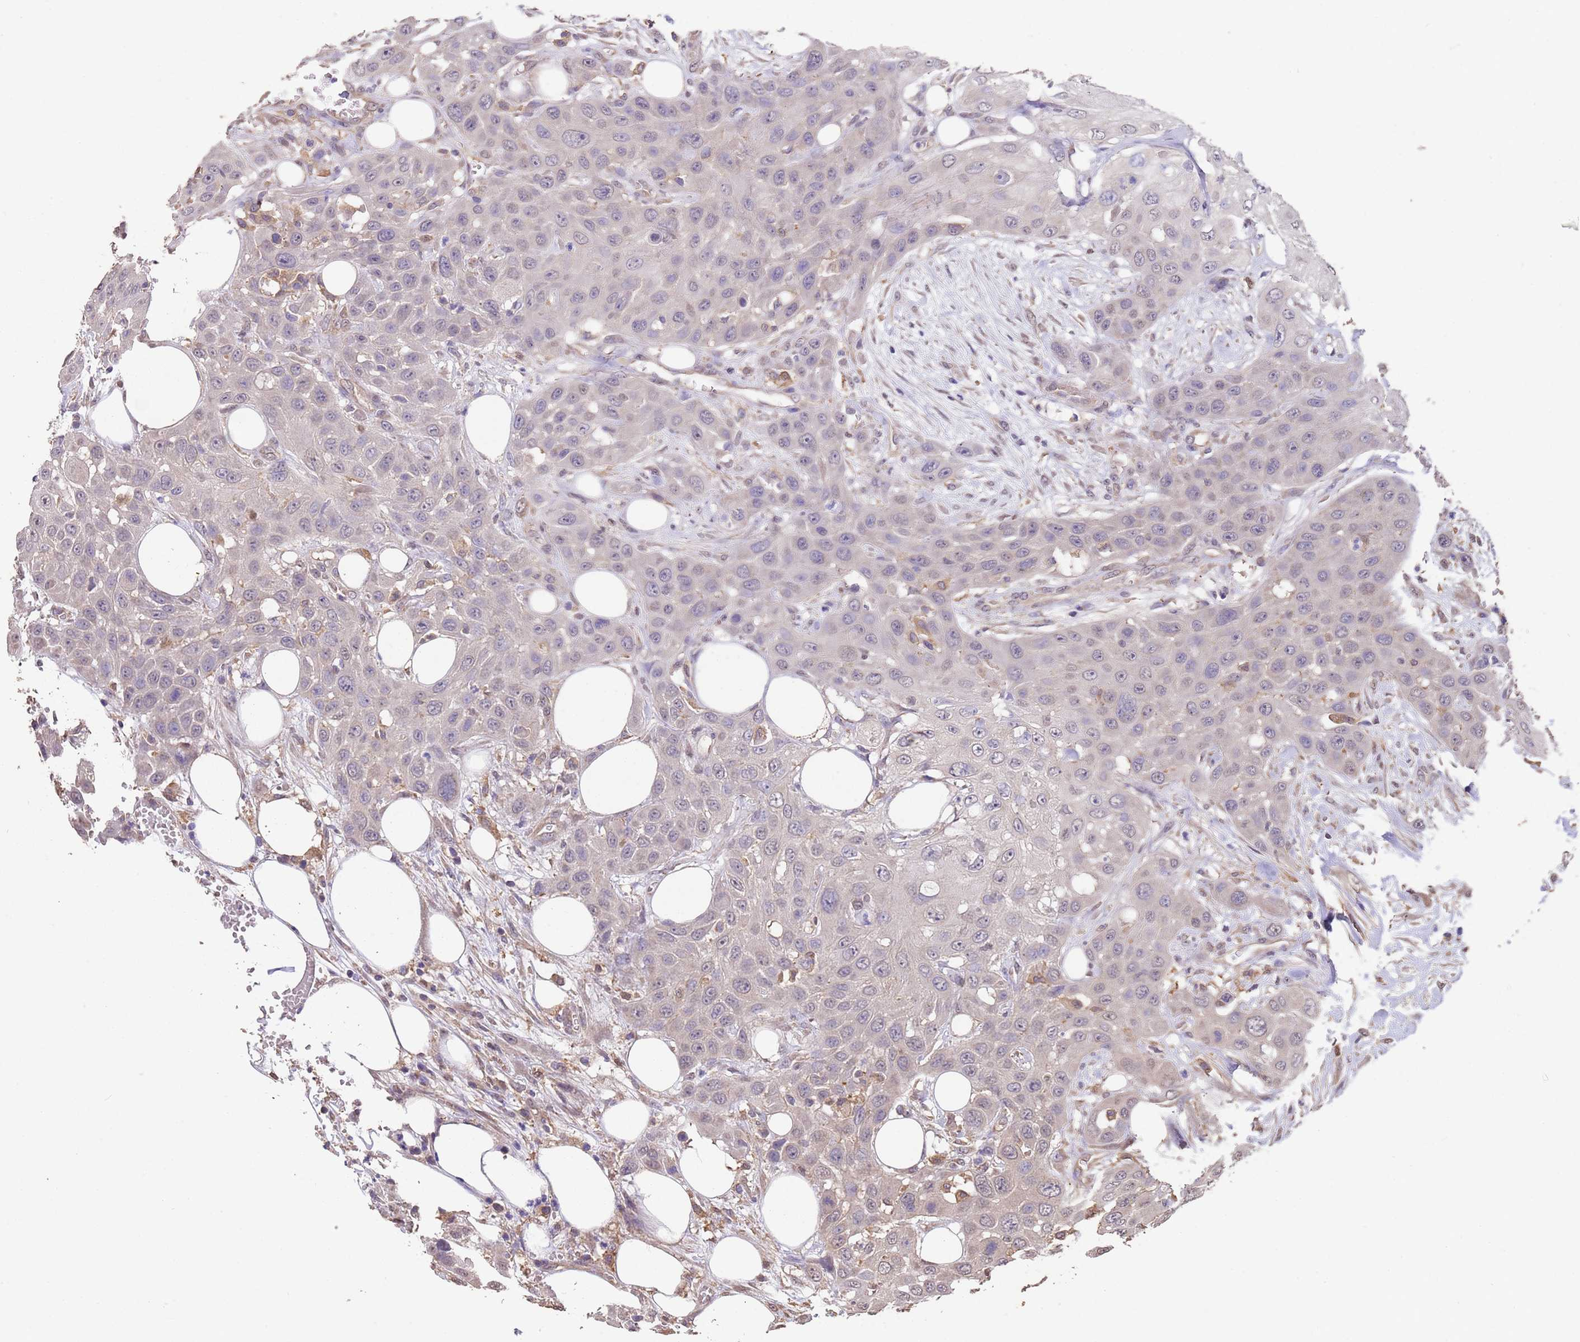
{"staining": {"intensity": "negative", "quantity": "none", "location": "none"}, "tissue": "head and neck cancer", "cell_type": "Tumor cells", "image_type": "cancer", "snomed": [{"axis": "morphology", "description": "Squamous cell carcinoma, NOS"}, {"axis": "topography", "description": "Head-Neck"}], "caption": "DAB immunohistochemical staining of head and neck cancer (squamous cell carcinoma) exhibits no significant positivity in tumor cells.", "gene": "NPHP1", "patient": {"sex": "male", "age": 81}}